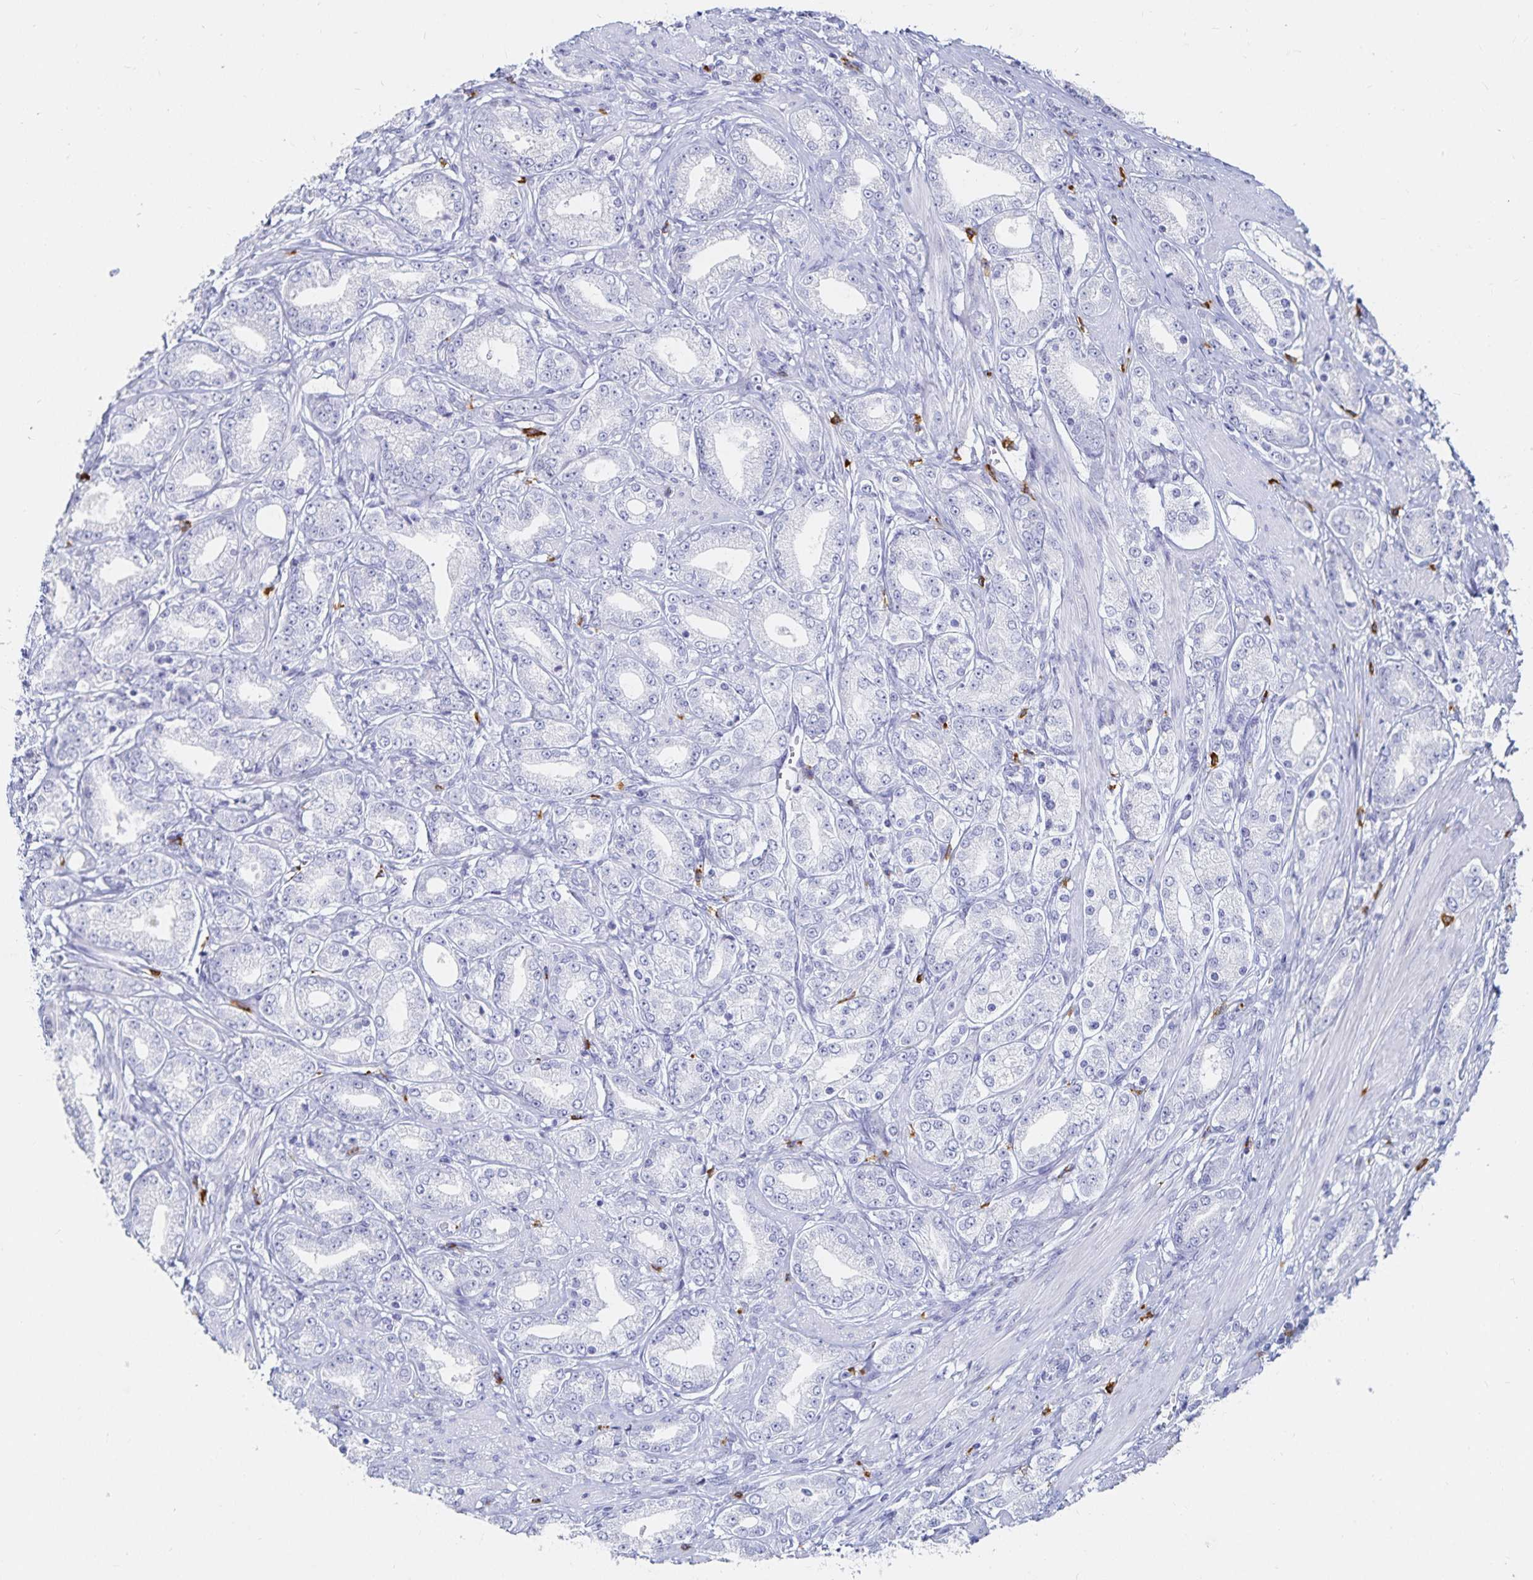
{"staining": {"intensity": "negative", "quantity": "none", "location": "none"}, "tissue": "prostate cancer", "cell_type": "Tumor cells", "image_type": "cancer", "snomed": [{"axis": "morphology", "description": "Adenocarcinoma, High grade"}, {"axis": "topography", "description": "Prostate"}], "caption": "DAB (3,3'-diaminobenzidine) immunohistochemical staining of human prostate high-grade adenocarcinoma displays no significant expression in tumor cells.", "gene": "TNIP1", "patient": {"sex": "male", "age": 67}}